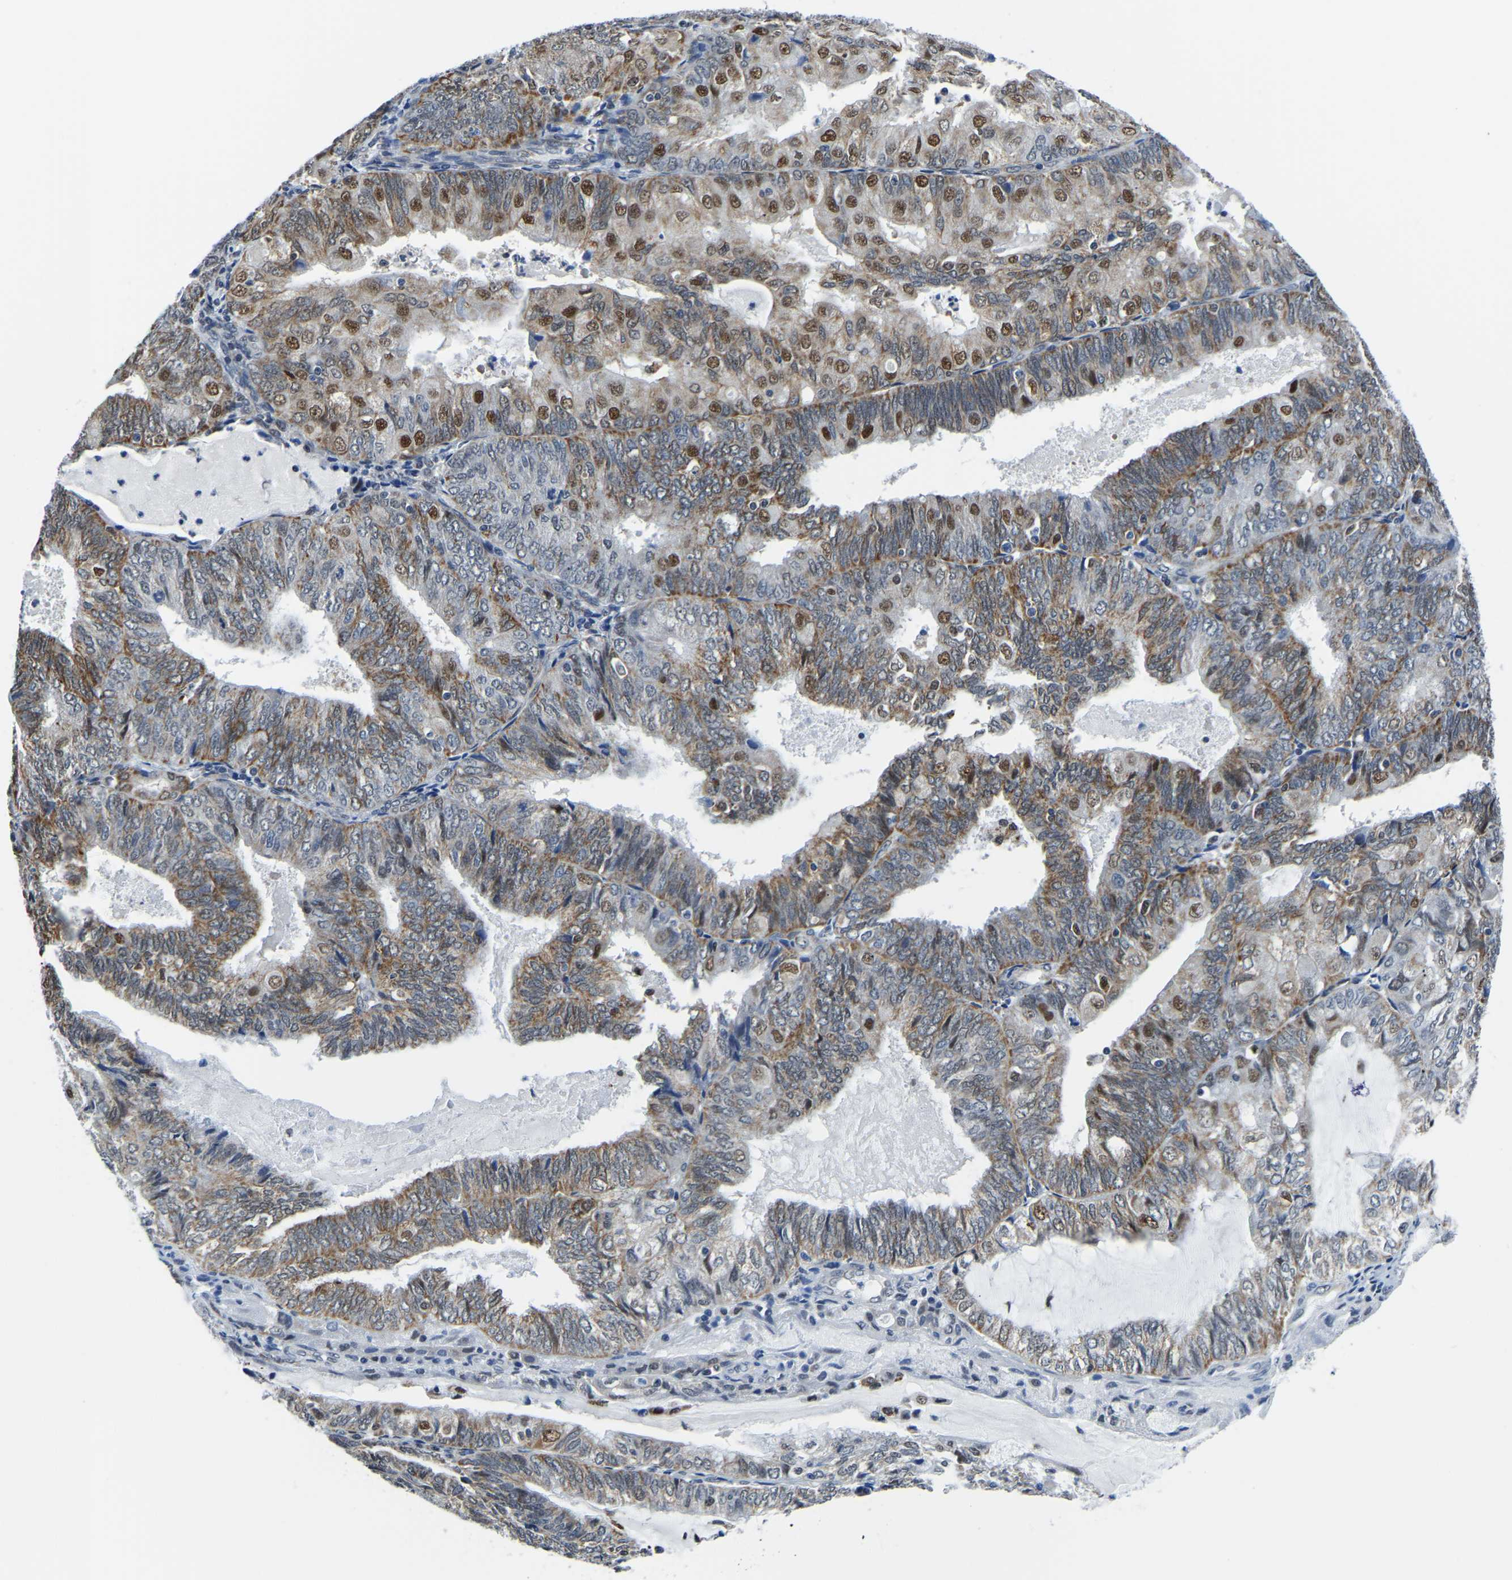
{"staining": {"intensity": "moderate", "quantity": ">75%", "location": "cytoplasmic/membranous,nuclear"}, "tissue": "endometrial cancer", "cell_type": "Tumor cells", "image_type": "cancer", "snomed": [{"axis": "morphology", "description": "Adenocarcinoma, NOS"}, {"axis": "topography", "description": "Endometrium"}], "caption": "Human endometrial cancer stained with a protein marker reveals moderate staining in tumor cells.", "gene": "BNIP3L", "patient": {"sex": "female", "age": 81}}